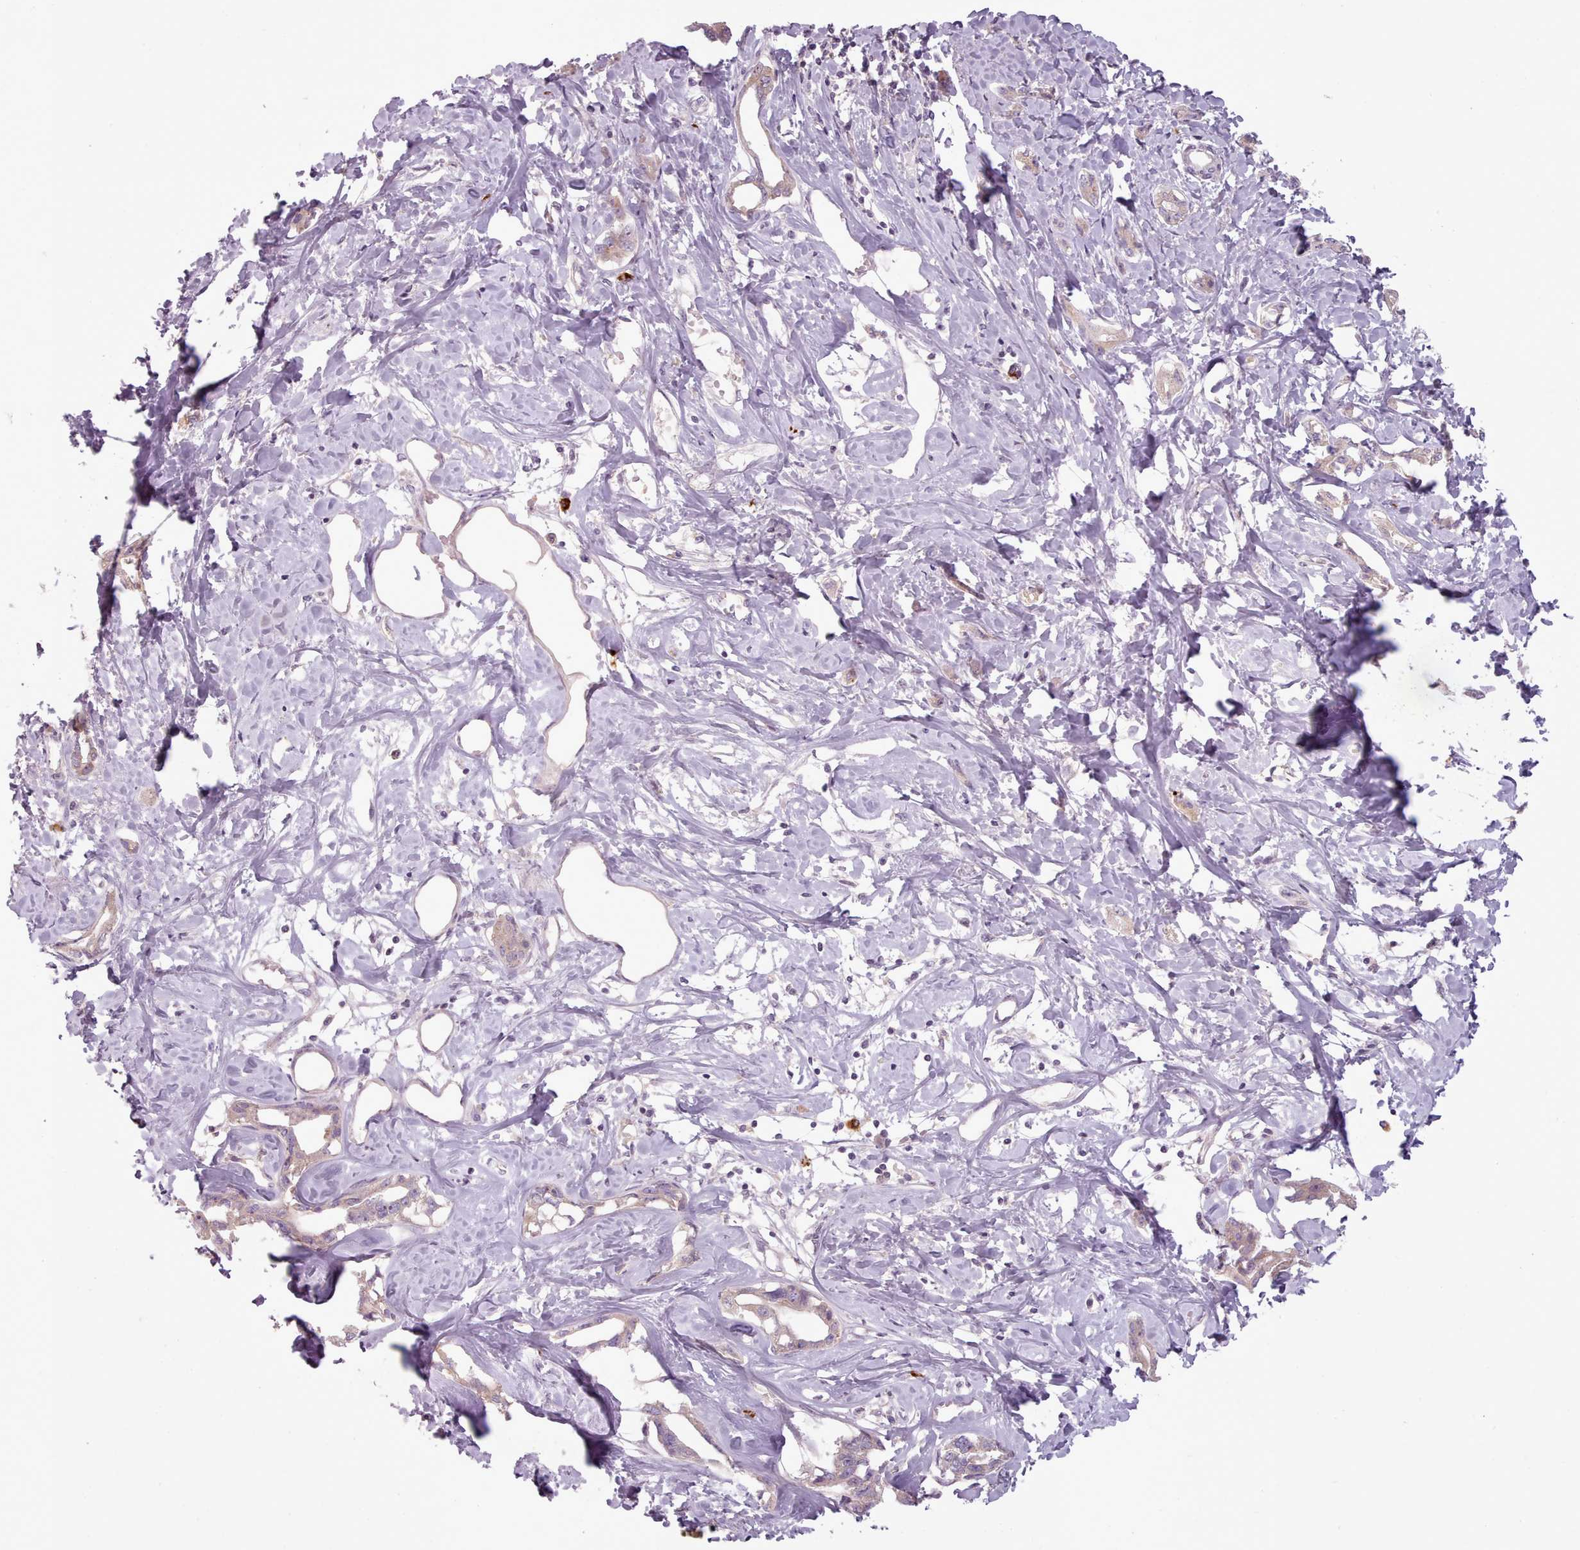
{"staining": {"intensity": "weak", "quantity": "25%-75%", "location": "cytoplasmic/membranous"}, "tissue": "liver cancer", "cell_type": "Tumor cells", "image_type": "cancer", "snomed": [{"axis": "morphology", "description": "Cholangiocarcinoma"}, {"axis": "topography", "description": "Liver"}], "caption": "Immunohistochemistry (IHC) image of neoplastic tissue: human liver cancer stained using immunohistochemistry (IHC) exhibits low levels of weak protein expression localized specifically in the cytoplasmic/membranous of tumor cells, appearing as a cytoplasmic/membranous brown color.", "gene": "LAPTM5", "patient": {"sex": "male", "age": 59}}